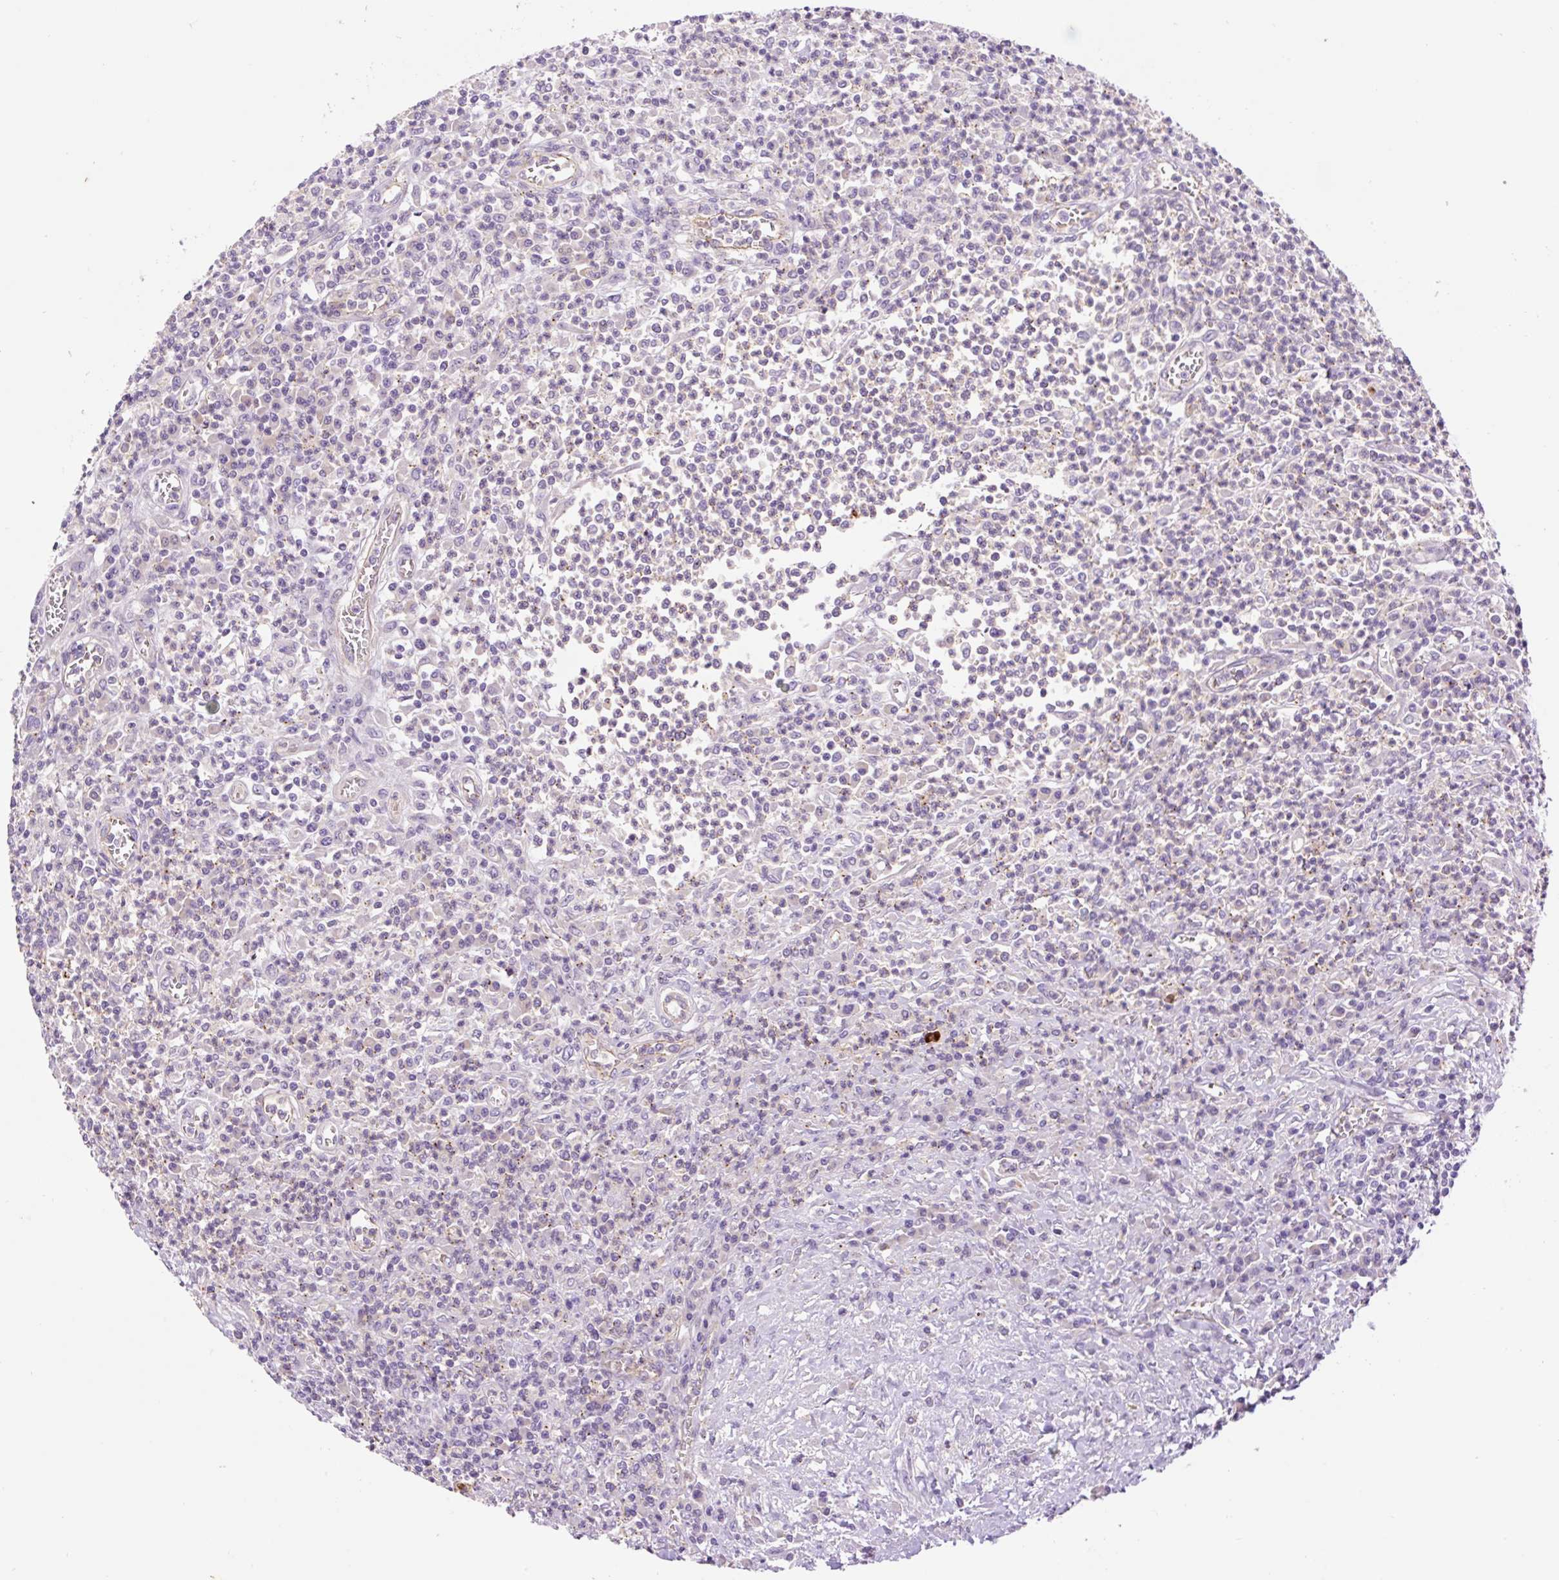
{"staining": {"intensity": "negative", "quantity": "none", "location": "none"}, "tissue": "colorectal cancer", "cell_type": "Tumor cells", "image_type": "cancer", "snomed": [{"axis": "morphology", "description": "Adenocarcinoma, NOS"}, {"axis": "topography", "description": "Colon"}], "caption": "Immunohistochemistry (IHC) image of neoplastic tissue: human colorectal cancer (adenocarcinoma) stained with DAB exhibits no significant protein positivity in tumor cells. (Brightfield microscopy of DAB IHC at high magnification).", "gene": "LHFPL5", "patient": {"sex": "male", "age": 67}}